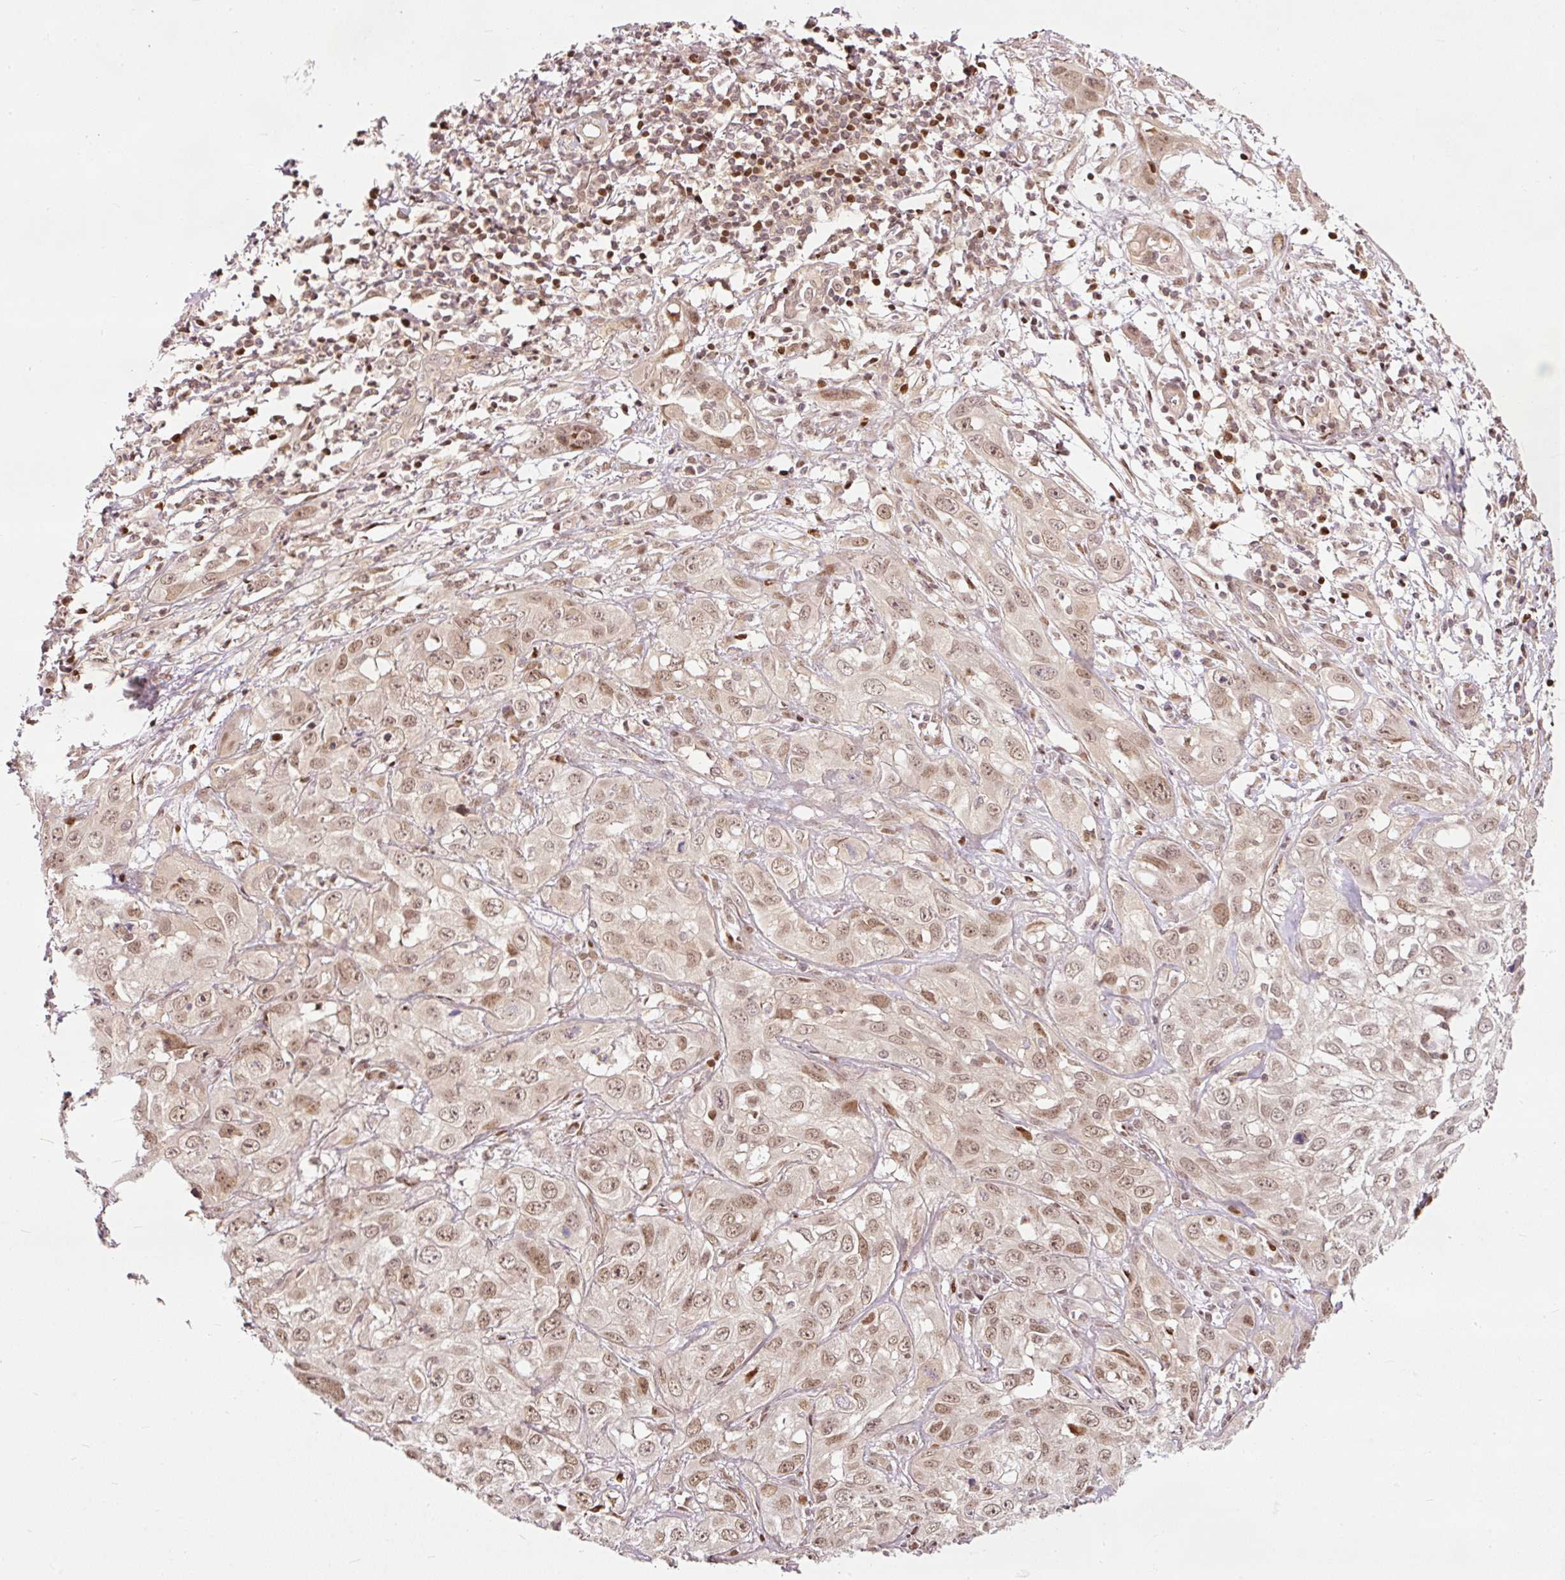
{"staining": {"intensity": "moderate", "quantity": ">75%", "location": "nuclear"}, "tissue": "skin cancer", "cell_type": "Tumor cells", "image_type": "cancer", "snomed": [{"axis": "morphology", "description": "Squamous cell carcinoma, NOS"}, {"axis": "topography", "description": "Skin"}, {"axis": "topography", "description": "Vulva"}], "caption": "This histopathology image displays immunohistochemistry staining of human squamous cell carcinoma (skin), with medium moderate nuclear staining in approximately >75% of tumor cells.", "gene": "ZNF778", "patient": {"sex": "female", "age": 71}}